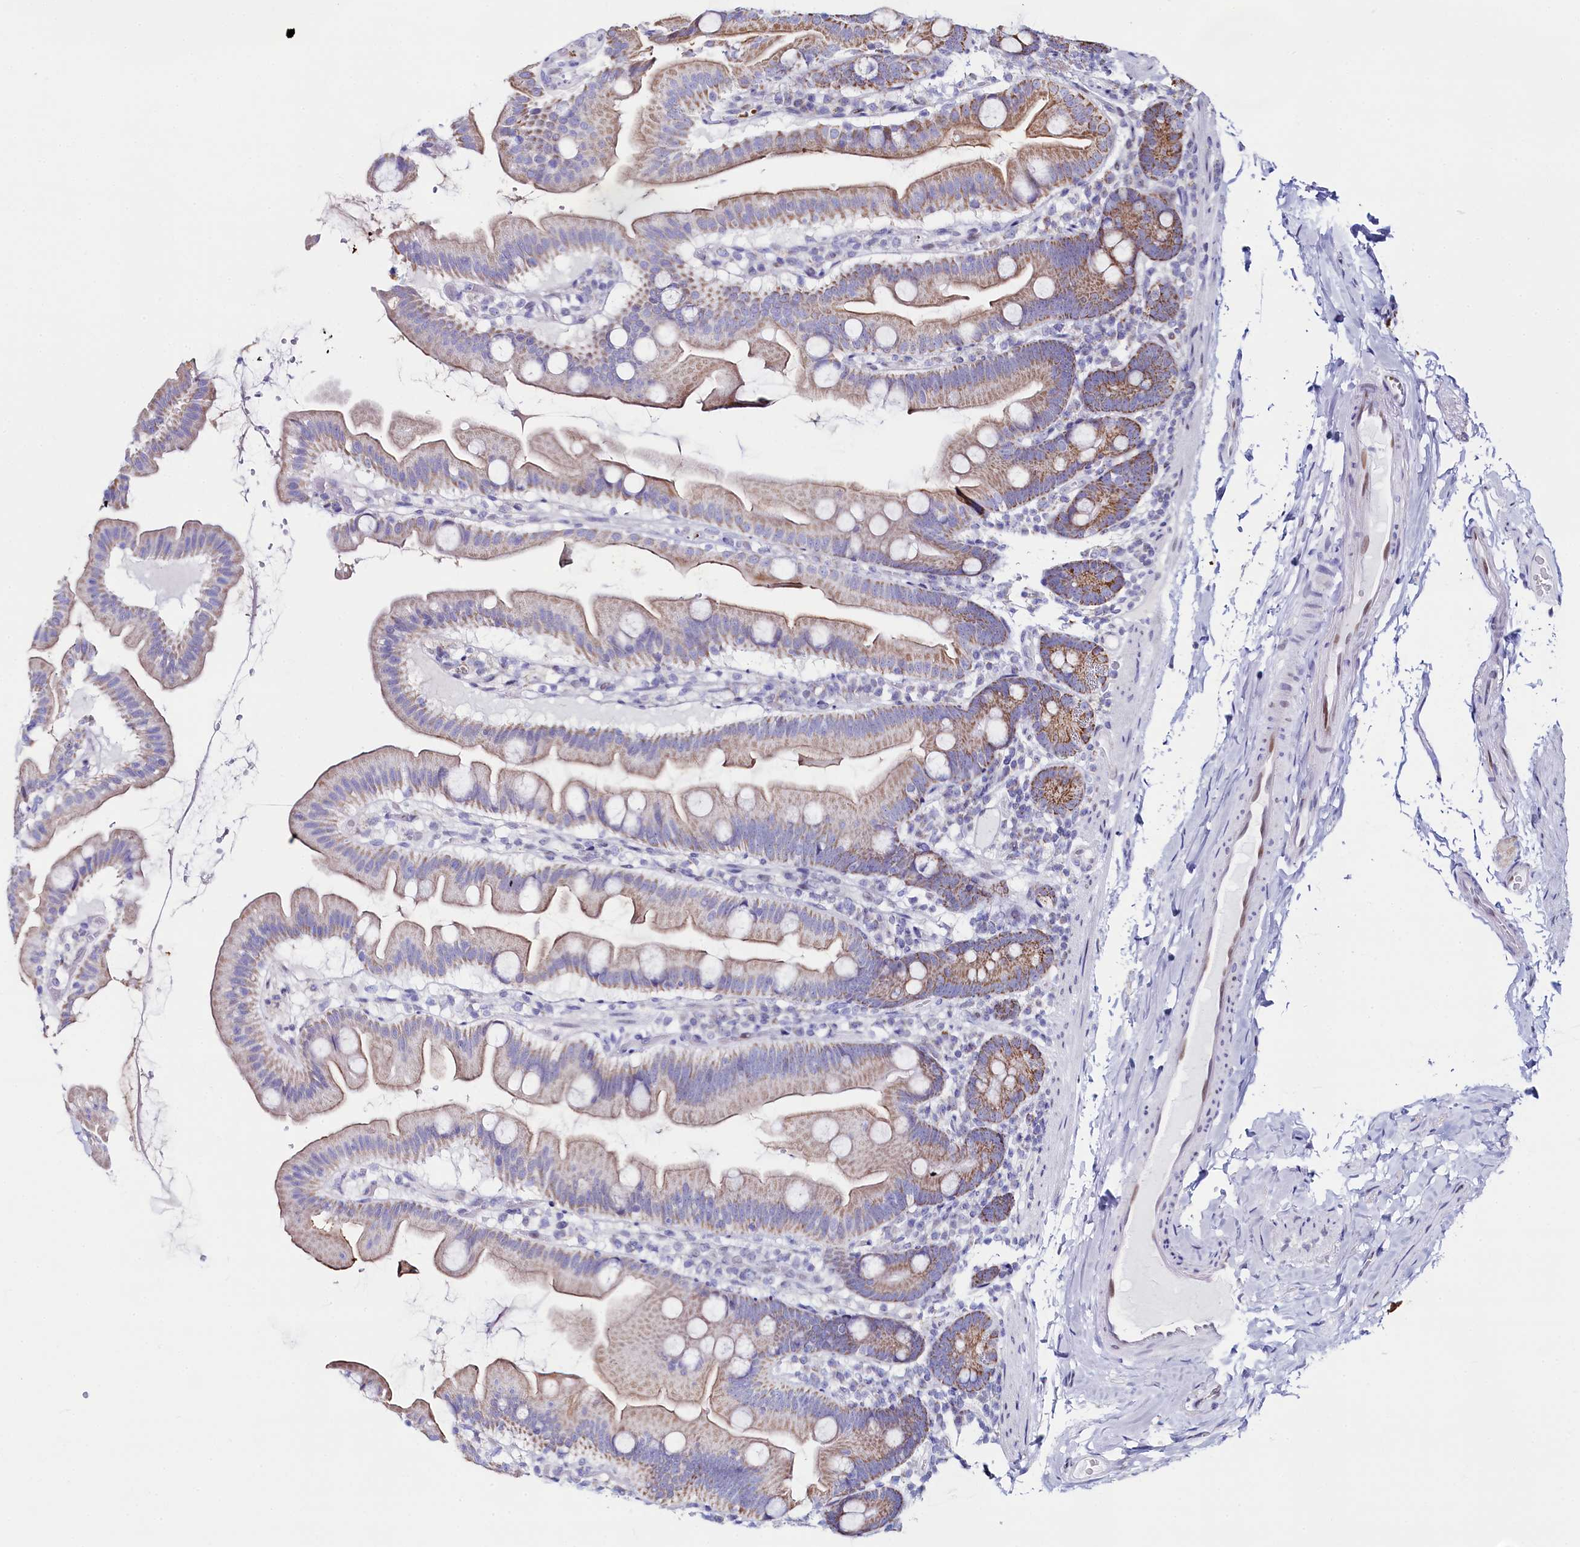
{"staining": {"intensity": "moderate", "quantity": ">75%", "location": "cytoplasmic/membranous"}, "tissue": "small intestine", "cell_type": "Glandular cells", "image_type": "normal", "snomed": [{"axis": "morphology", "description": "Normal tissue, NOS"}, {"axis": "topography", "description": "Small intestine"}], "caption": "Protein expression analysis of unremarkable small intestine exhibits moderate cytoplasmic/membranous positivity in approximately >75% of glandular cells. Immunohistochemistry stains the protein in brown and the nuclei are stained blue.", "gene": "HDGFL3", "patient": {"sex": "female", "age": 68}}